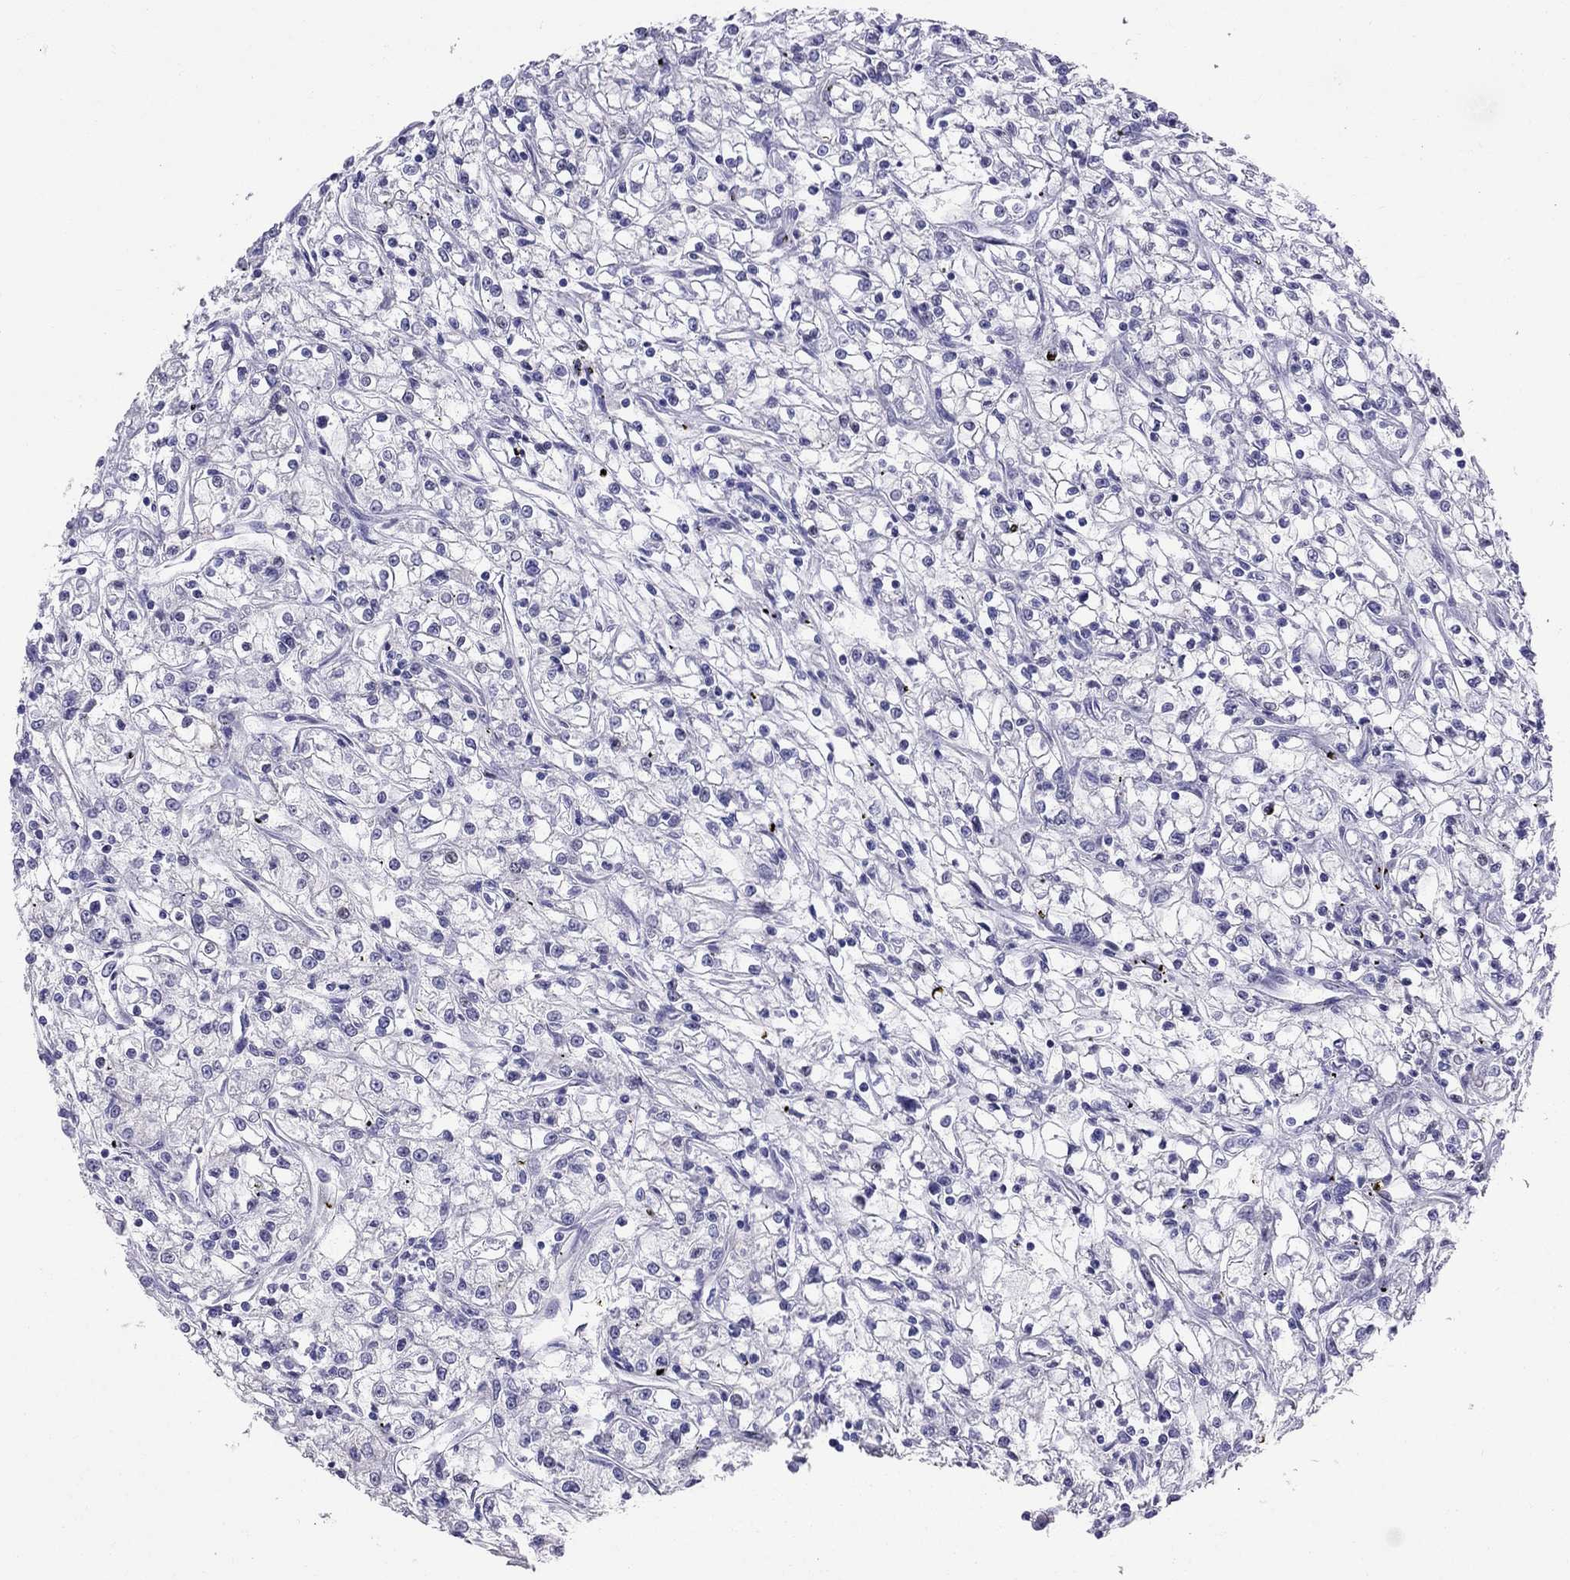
{"staining": {"intensity": "negative", "quantity": "none", "location": "none"}, "tissue": "renal cancer", "cell_type": "Tumor cells", "image_type": "cancer", "snomed": [{"axis": "morphology", "description": "Adenocarcinoma, NOS"}, {"axis": "topography", "description": "Kidney"}], "caption": "Renal cancer (adenocarcinoma) was stained to show a protein in brown. There is no significant staining in tumor cells.", "gene": "DNAAF6", "patient": {"sex": "female", "age": 59}}